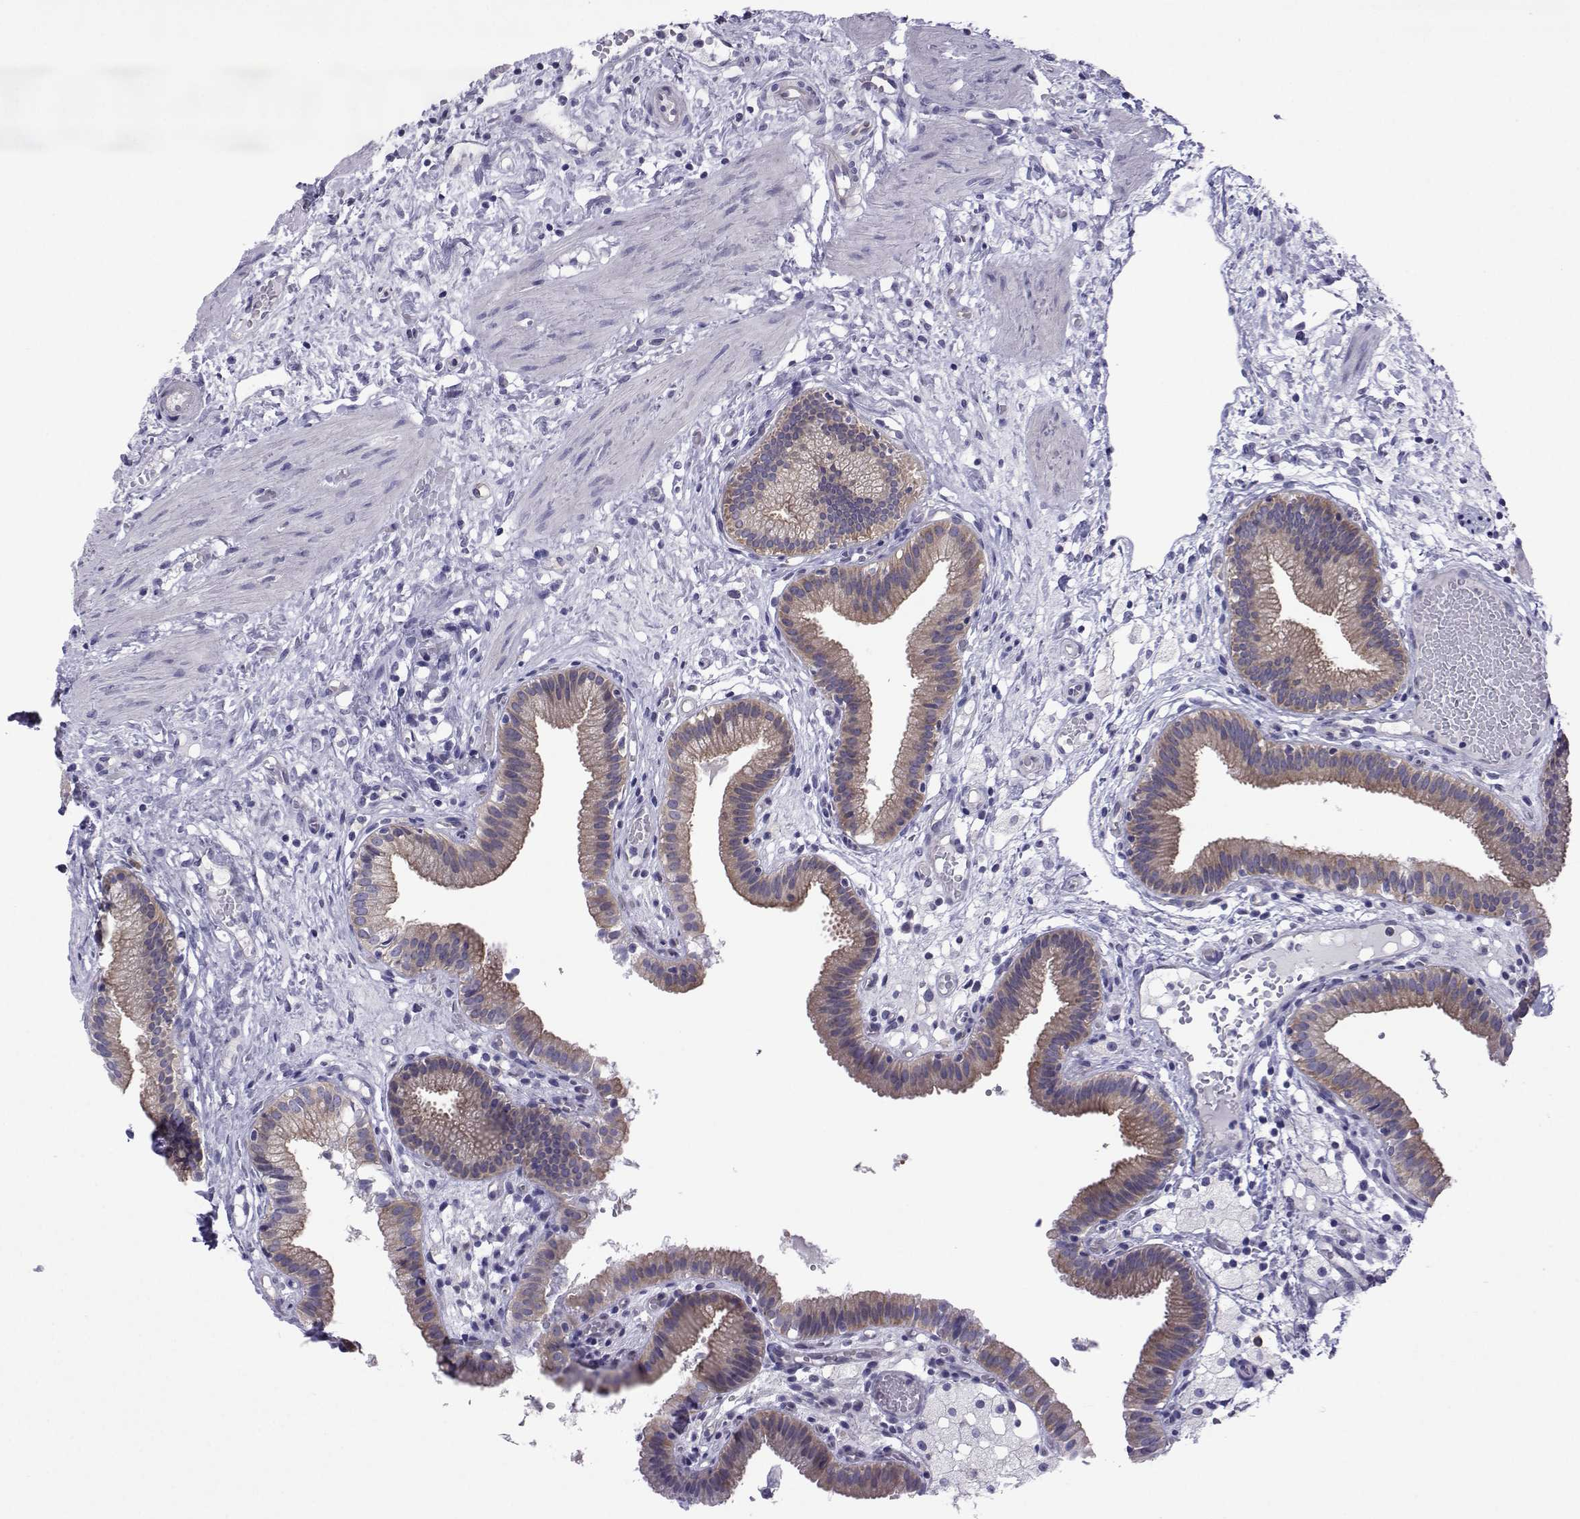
{"staining": {"intensity": "weak", "quantity": "25%-75%", "location": "cytoplasmic/membranous"}, "tissue": "gallbladder", "cell_type": "Glandular cells", "image_type": "normal", "snomed": [{"axis": "morphology", "description": "Normal tissue, NOS"}, {"axis": "topography", "description": "Gallbladder"}], "caption": "Immunohistochemistry (DAB (3,3'-diaminobenzidine)) staining of benign human gallbladder reveals weak cytoplasmic/membranous protein expression in approximately 25%-75% of glandular cells. (DAB (3,3'-diaminobenzidine) = brown stain, brightfield microscopy at high magnification).", "gene": "COL22A1", "patient": {"sex": "female", "age": 24}}